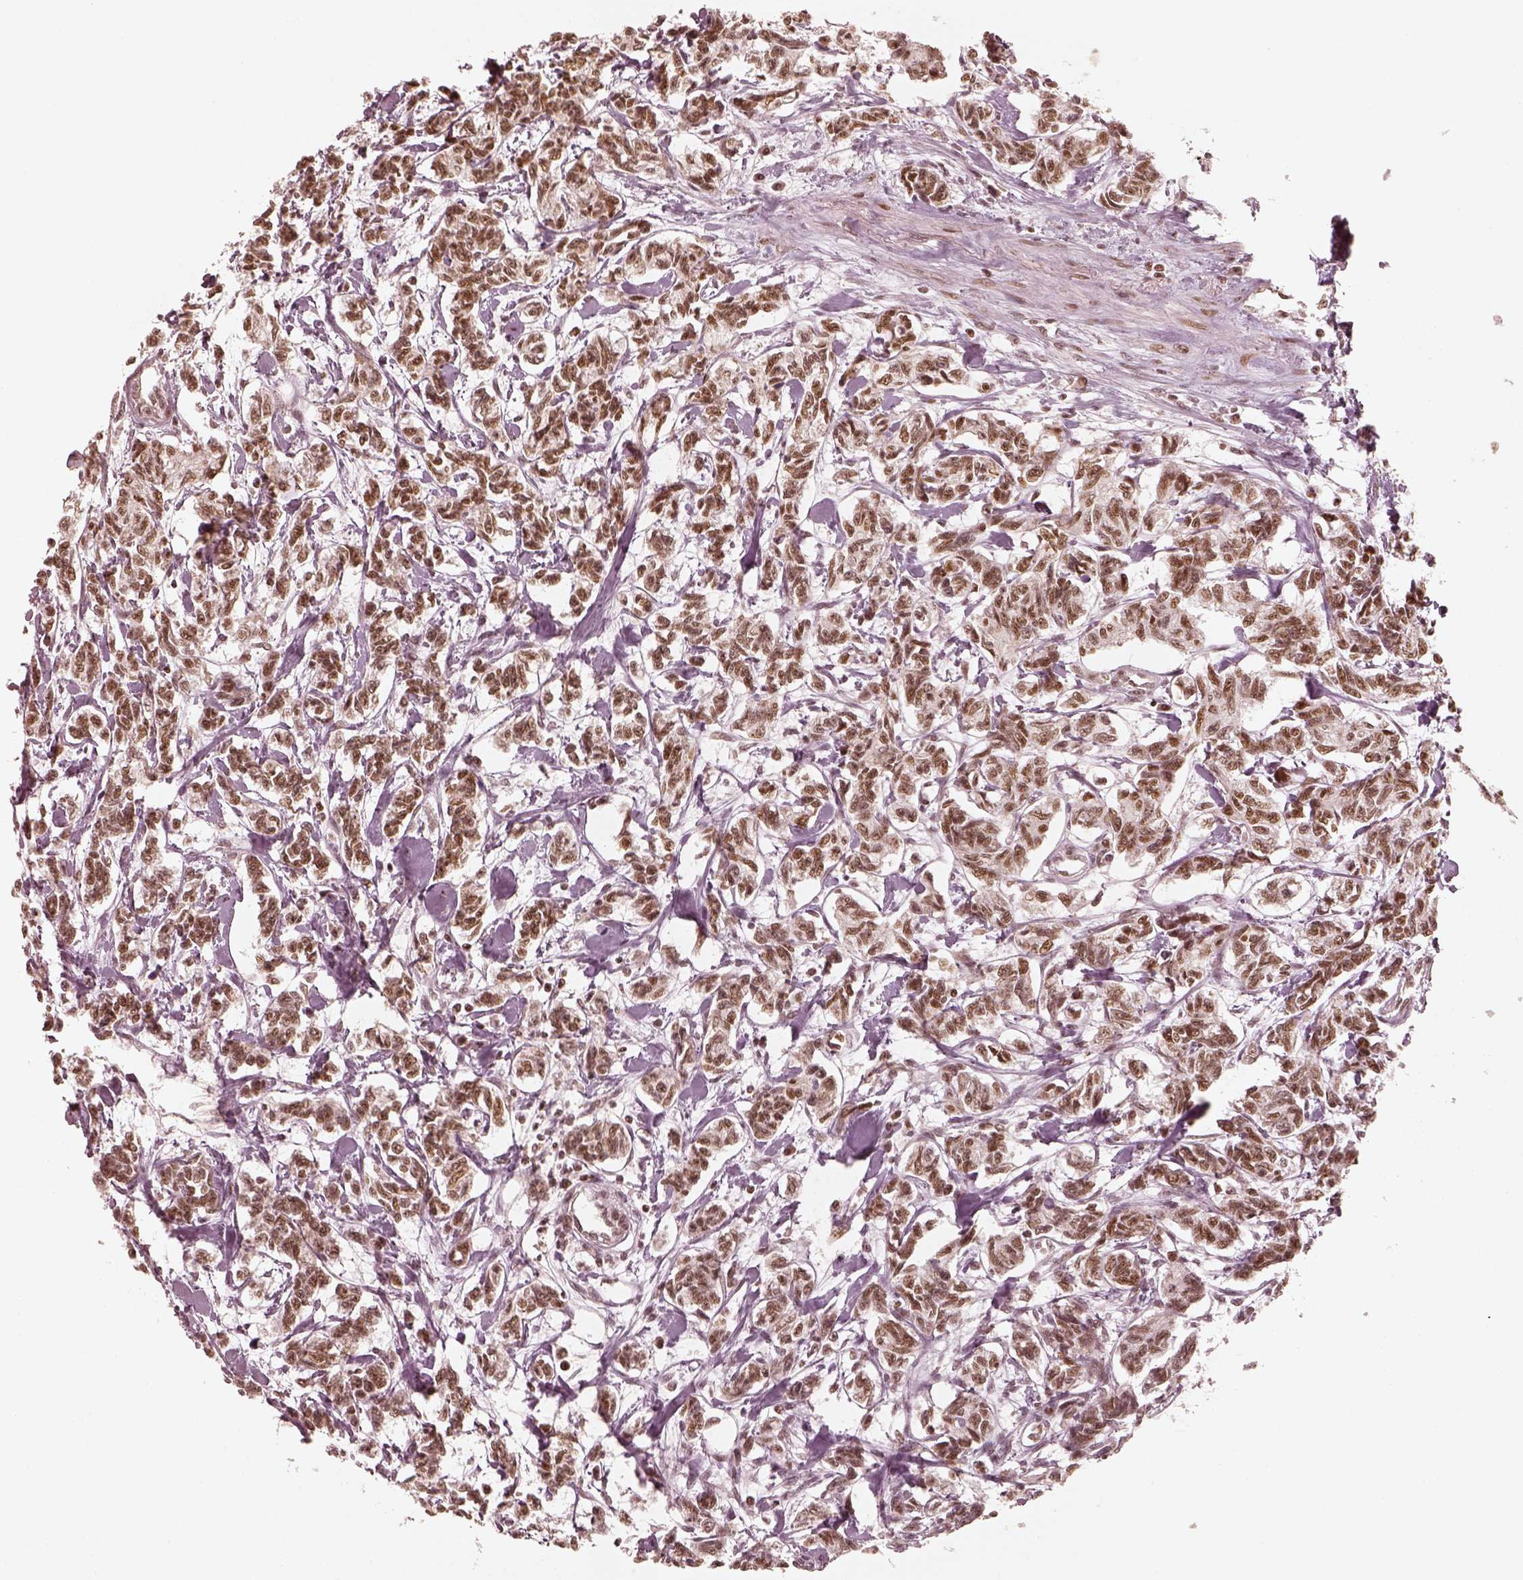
{"staining": {"intensity": "moderate", "quantity": ">75%", "location": "nuclear"}, "tissue": "carcinoid", "cell_type": "Tumor cells", "image_type": "cancer", "snomed": [{"axis": "morphology", "description": "Carcinoid, malignant, NOS"}, {"axis": "topography", "description": "Kidney"}], "caption": "A micrograph showing moderate nuclear expression in about >75% of tumor cells in malignant carcinoid, as visualized by brown immunohistochemical staining.", "gene": "GMEB2", "patient": {"sex": "female", "age": 41}}